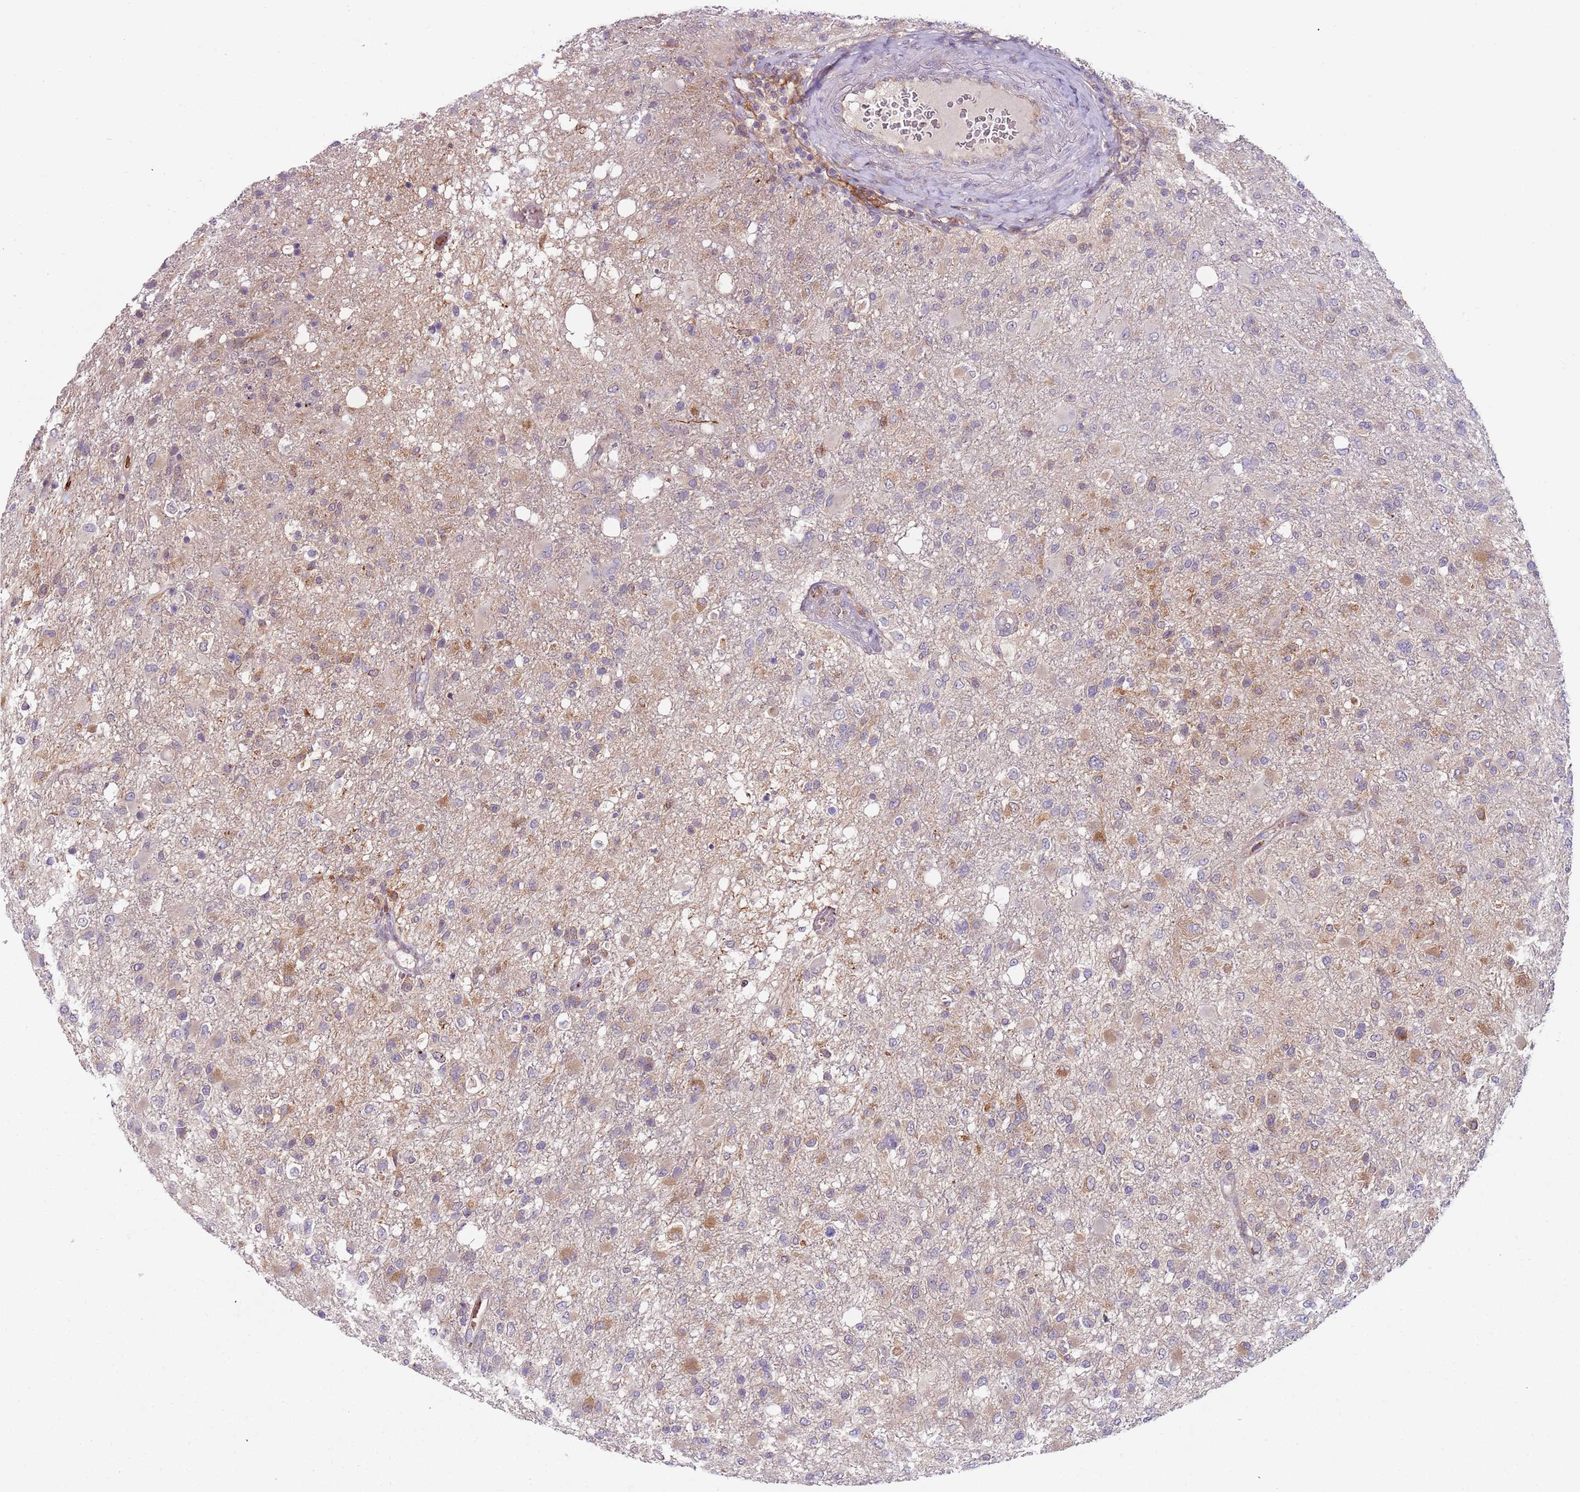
{"staining": {"intensity": "moderate", "quantity": "<25%", "location": "cytoplasmic/membranous"}, "tissue": "glioma", "cell_type": "Tumor cells", "image_type": "cancer", "snomed": [{"axis": "morphology", "description": "Glioma, malignant, High grade"}, {"axis": "topography", "description": "Brain"}], "caption": "Moderate cytoplasmic/membranous expression for a protein is identified in about <25% of tumor cells of glioma using immunohistochemistry.", "gene": "VWCE", "patient": {"sex": "female", "age": 74}}